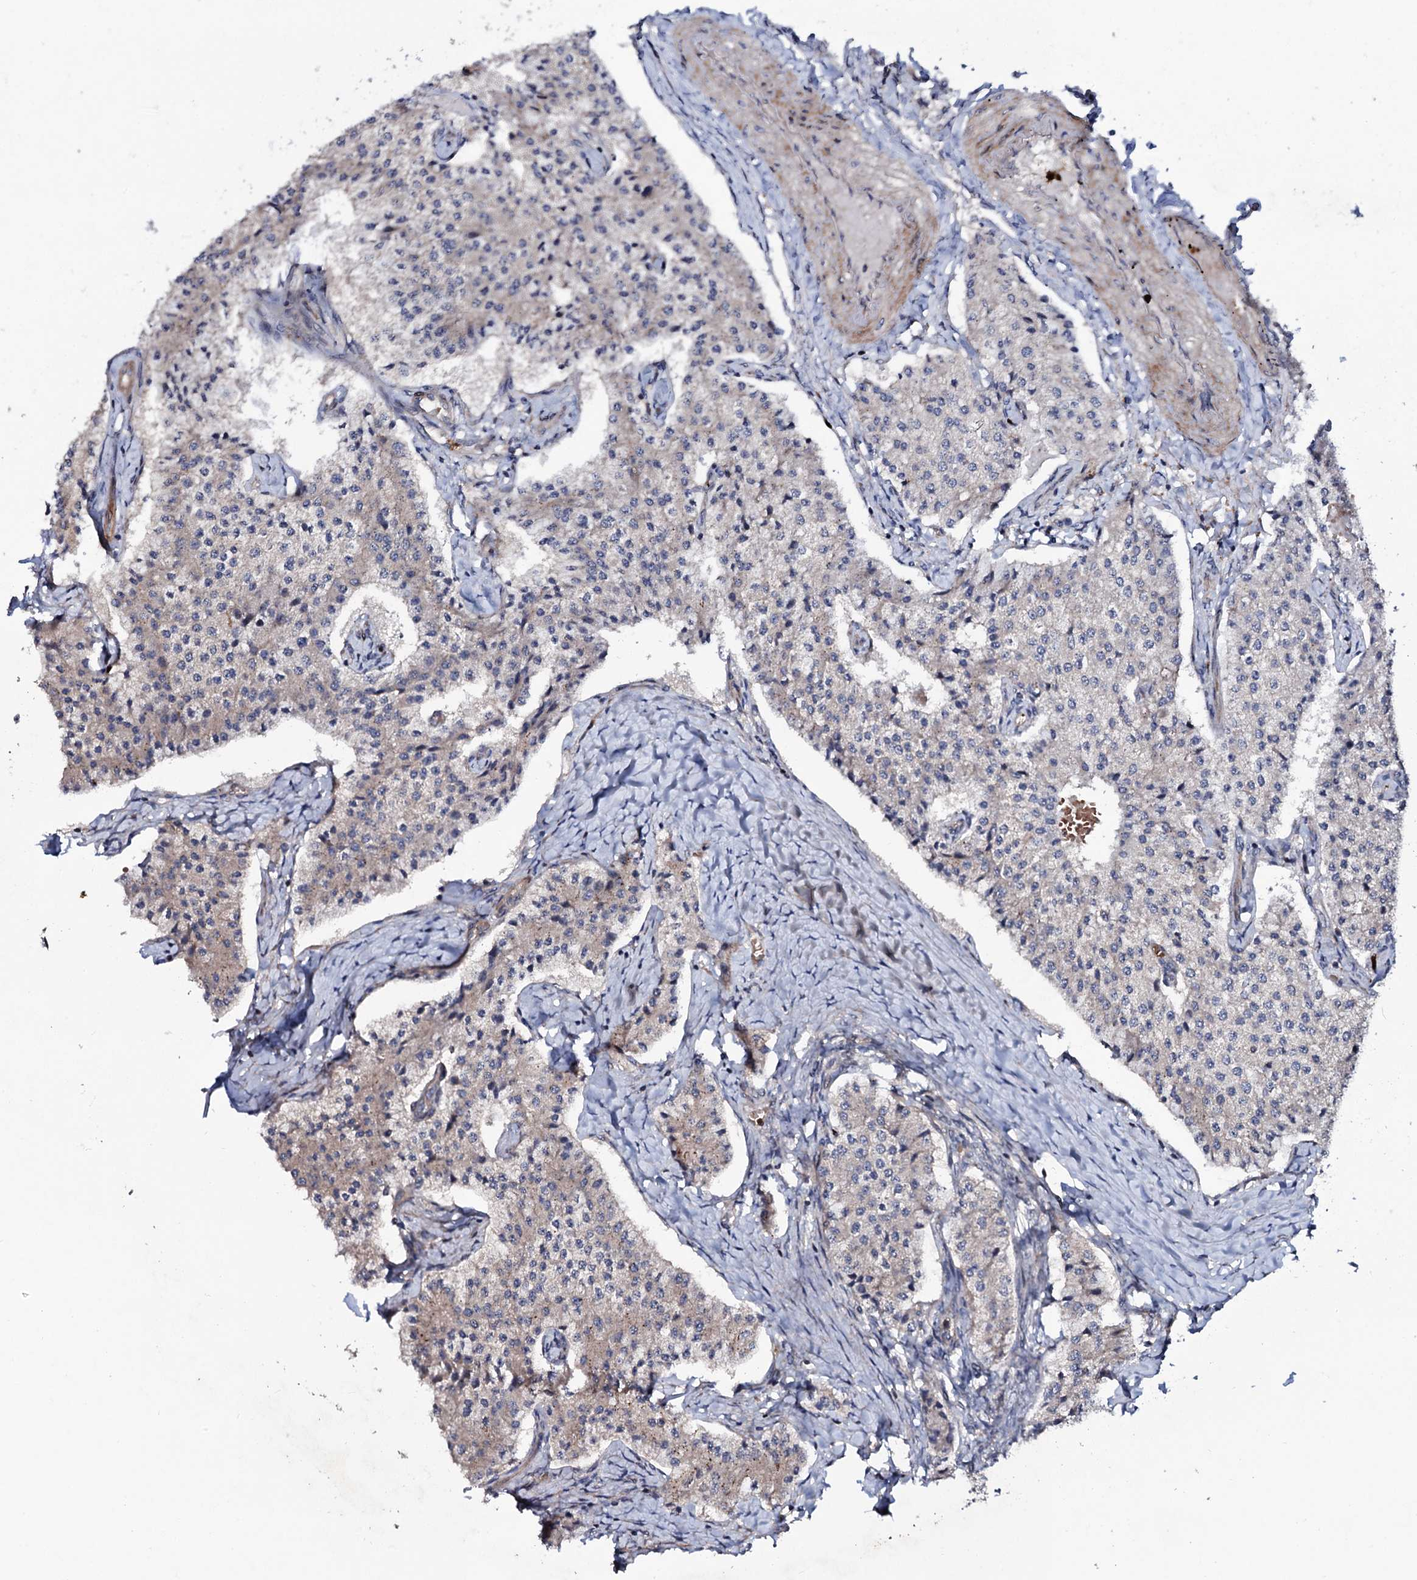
{"staining": {"intensity": "weak", "quantity": "25%-75%", "location": "cytoplasmic/membranous"}, "tissue": "carcinoid", "cell_type": "Tumor cells", "image_type": "cancer", "snomed": [{"axis": "morphology", "description": "Carcinoid, malignant, NOS"}, {"axis": "topography", "description": "Colon"}], "caption": "A histopathology image of human malignant carcinoid stained for a protein exhibits weak cytoplasmic/membranous brown staining in tumor cells. (DAB = brown stain, brightfield microscopy at high magnification).", "gene": "COG6", "patient": {"sex": "female", "age": 52}}